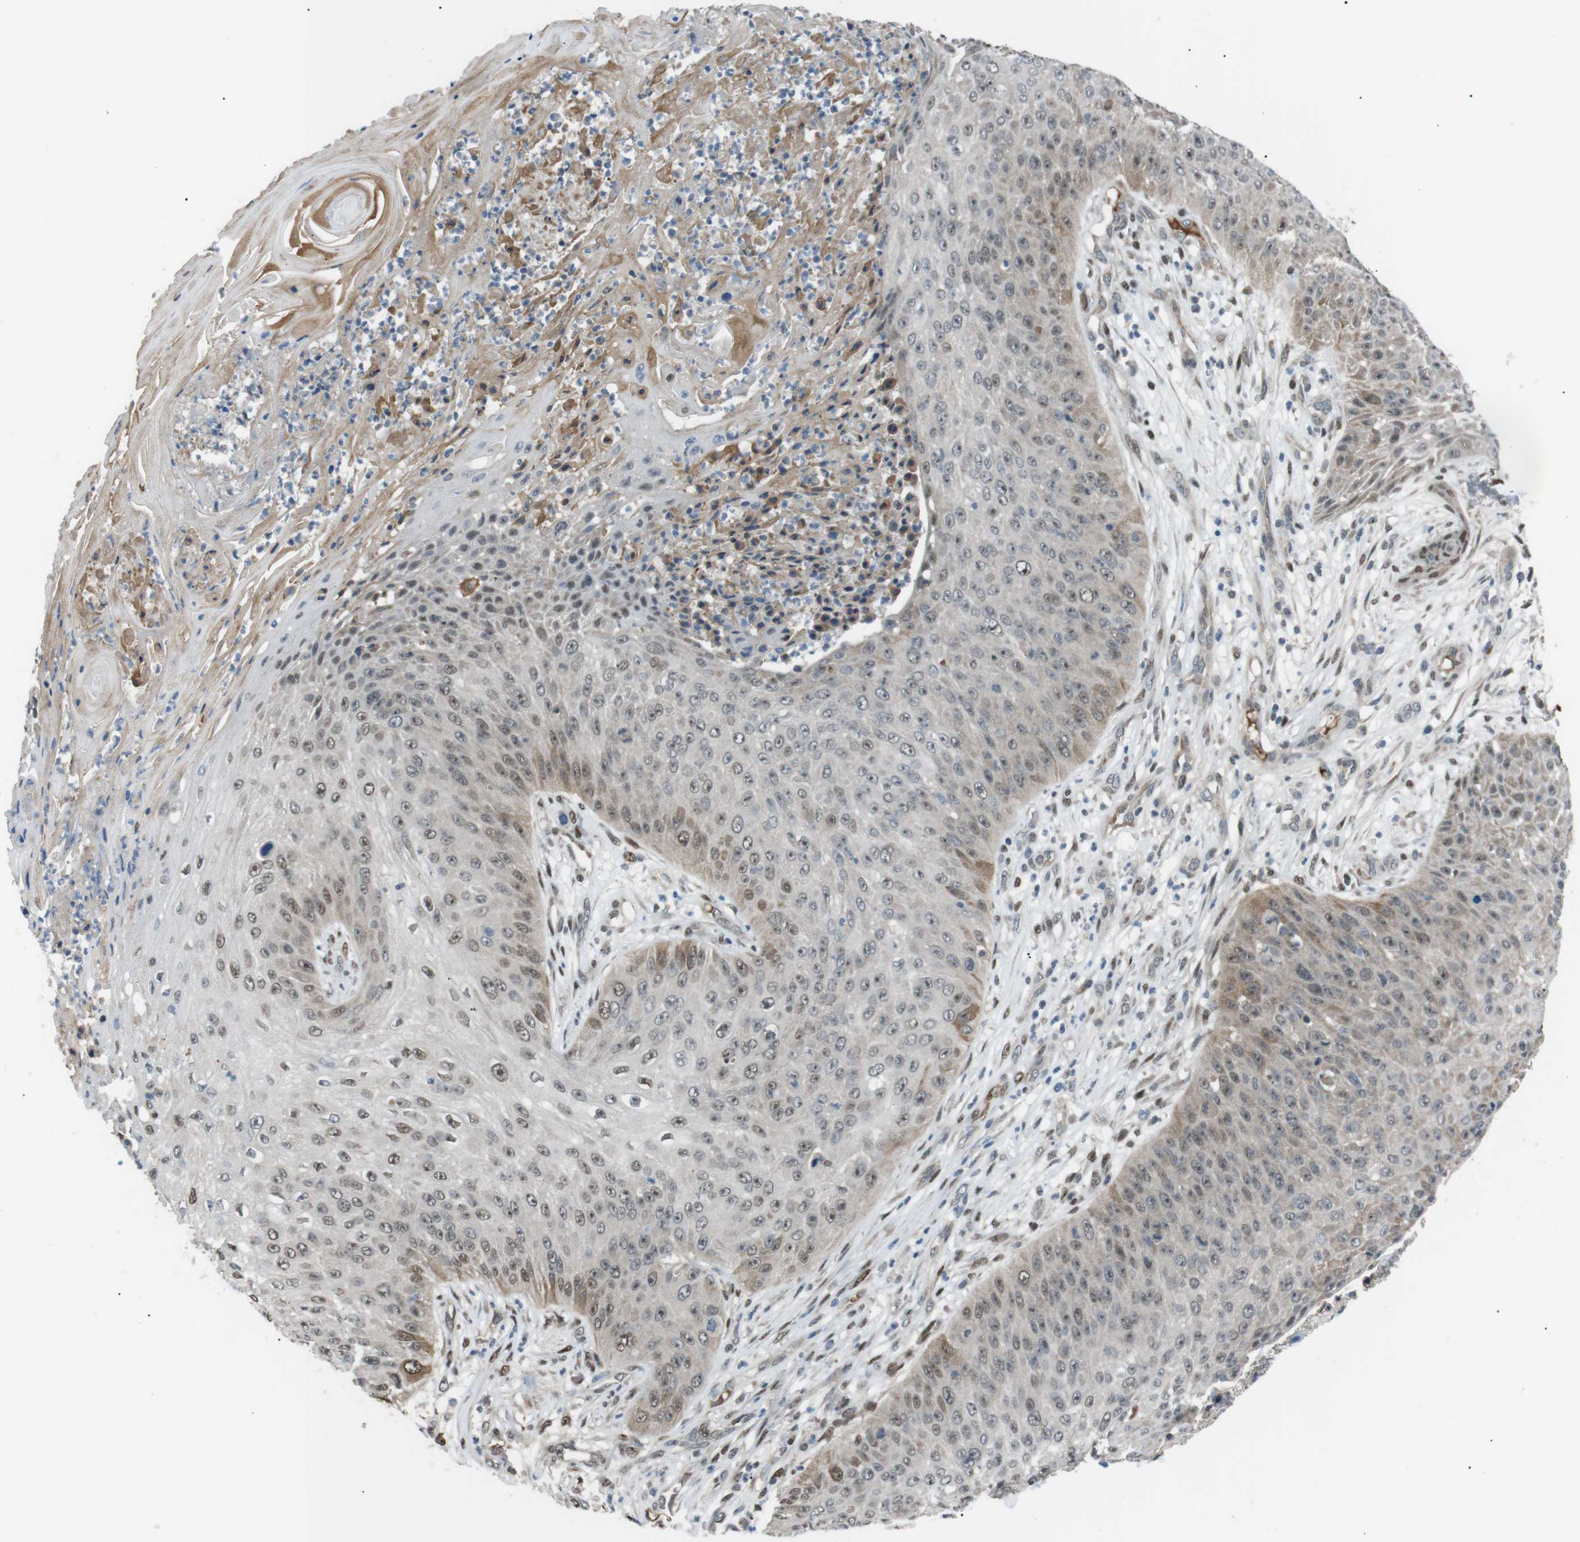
{"staining": {"intensity": "moderate", "quantity": "25%-75%", "location": "nuclear"}, "tissue": "skin cancer", "cell_type": "Tumor cells", "image_type": "cancer", "snomed": [{"axis": "morphology", "description": "Squamous cell carcinoma, NOS"}, {"axis": "topography", "description": "Skin"}], "caption": "A photomicrograph showing moderate nuclear expression in approximately 25%-75% of tumor cells in skin cancer (squamous cell carcinoma), as visualized by brown immunohistochemical staining.", "gene": "SRPK2", "patient": {"sex": "female", "age": 80}}